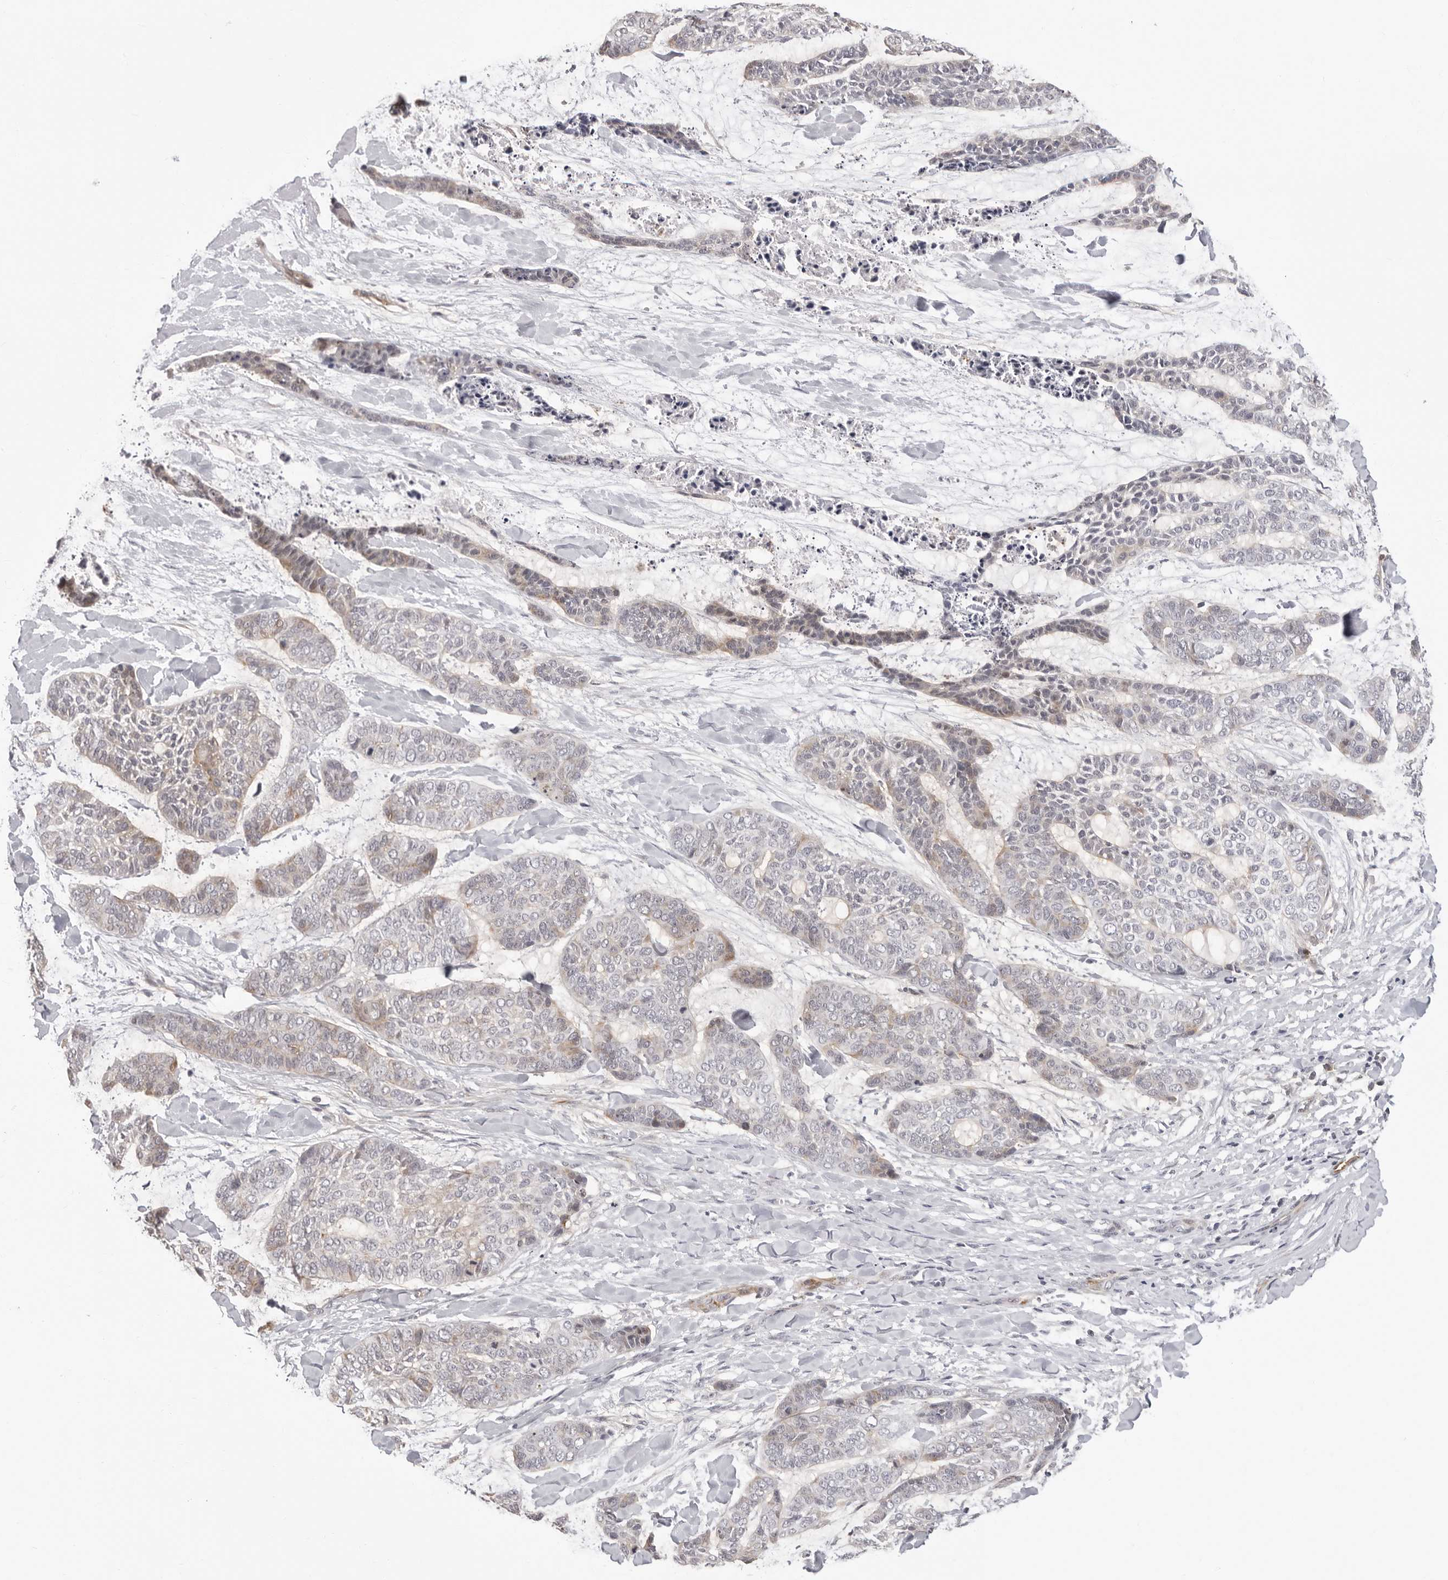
{"staining": {"intensity": "weak", "quantity": "<25%", "location": "cytoplasmic/membranous"}, "tissue": "skin cancer", "cell_type": "Tumor cells", "image_type": "cancer", "snomed": [{"axis": "morphology", "description": "Basal cell carcinoma"}, {"axis": "topography", "description": "Skin"}], "caption": "Skin cancer was stained to show a protein in brown. There is no significant expression in tumor cells.", "gene": "UNK", "patient": {"sex": "female", "age": 64}}